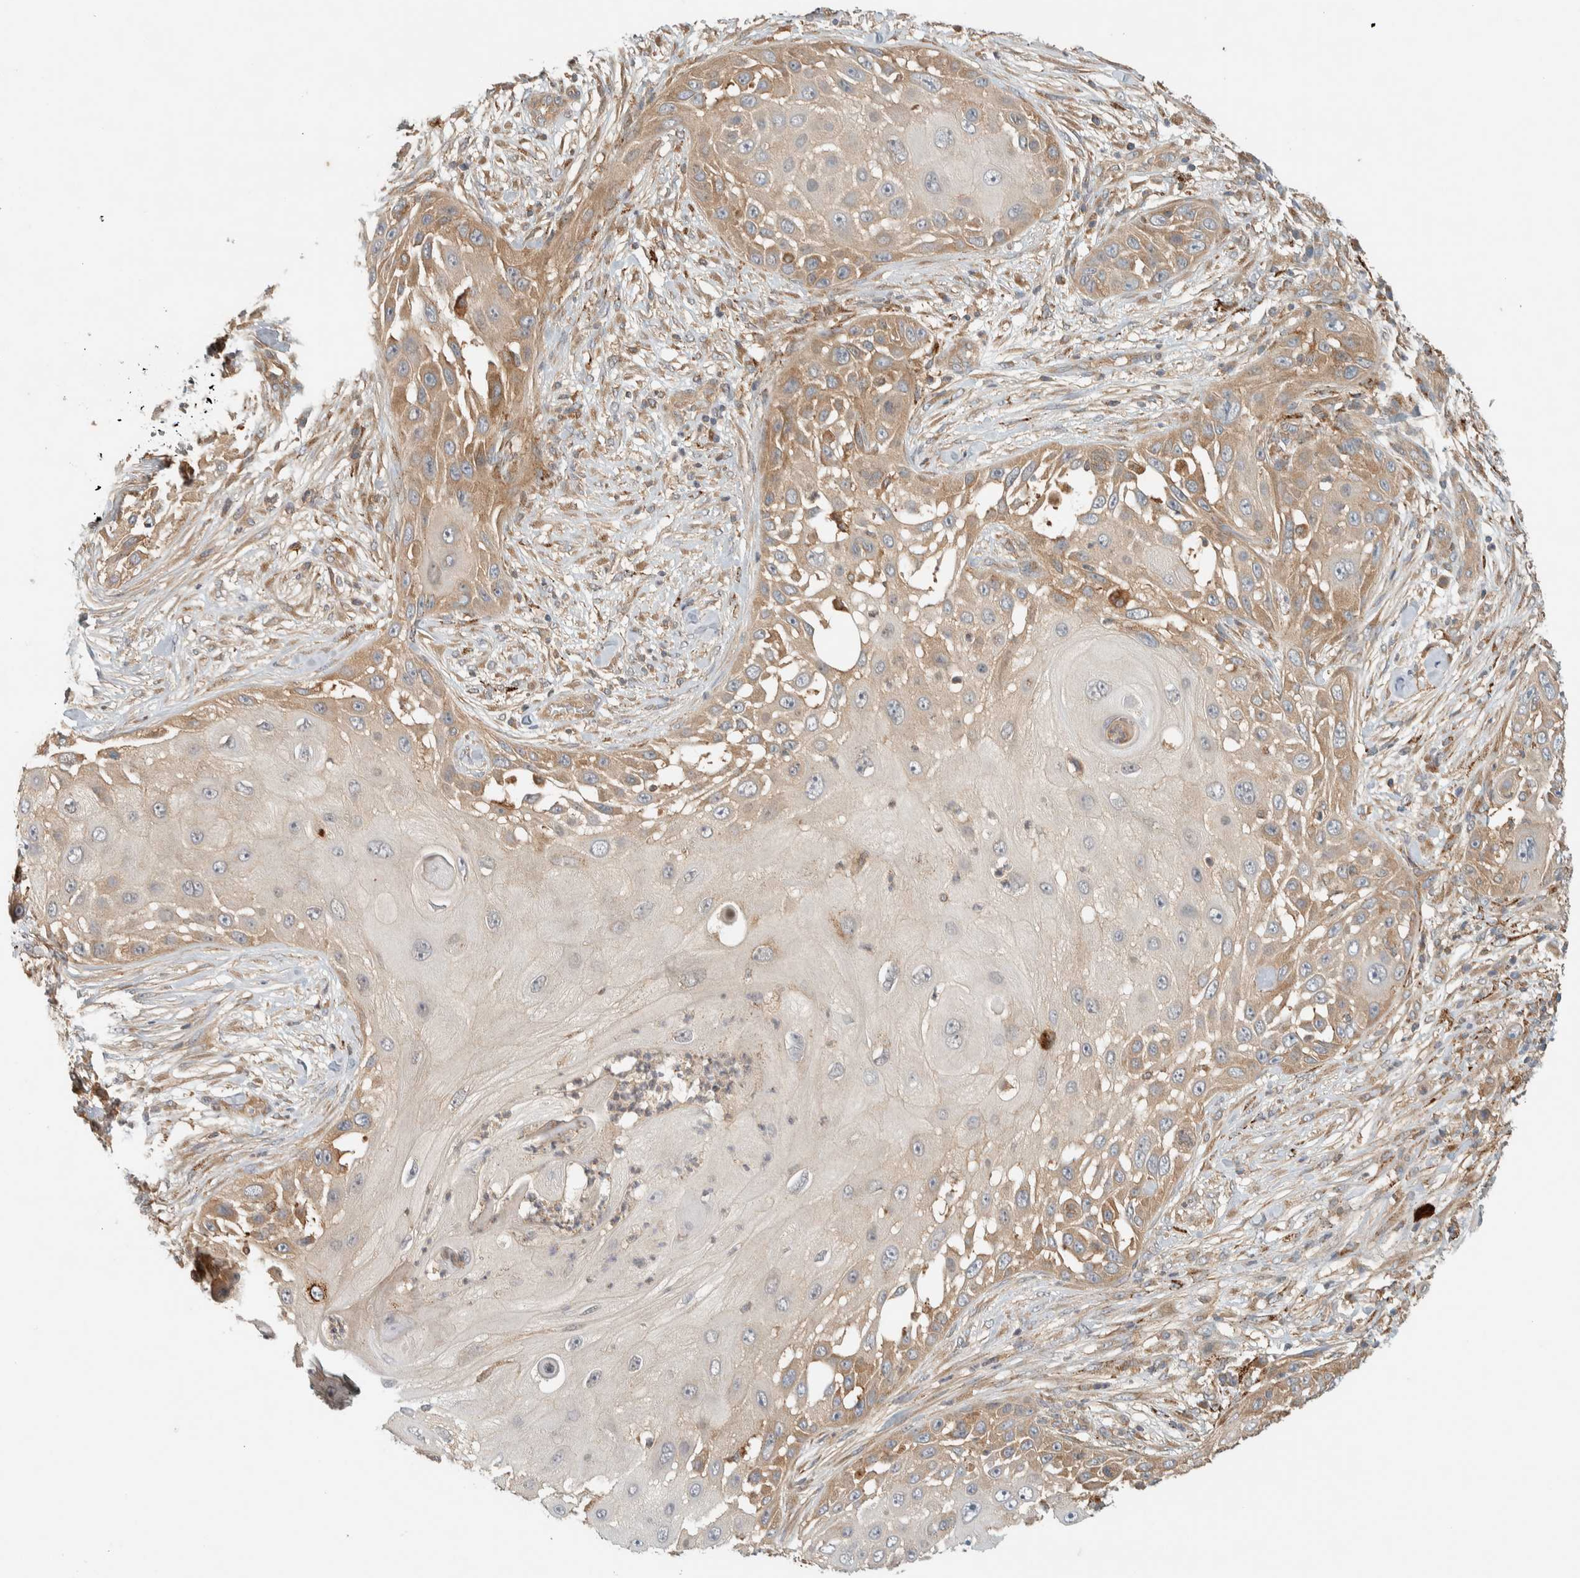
{"staining": {"intensity": "moderate", "quantity": "25%-75%", "location": "cytoplasmic/membranous"}, "tissue": "skin cancer", "cell_type": "Tumor cells", "image_type": "cancer", "snomed": [{"axis": "morphology", "description": "Squamous cell carcinoma, NOS"}, {"axis": "topography", "description": "Skin"}], "caption": "A high-resolution histopathology image shows IHC staining of skin cancer, which demonstrates moderate cytoplasmic/membranous staining in approximately 25%-75% of tumor cells. (IHC, brightfield microscopy, high magnification).", "gene": "FAM167A", "patient": {"sex": "female", "age": 44}}